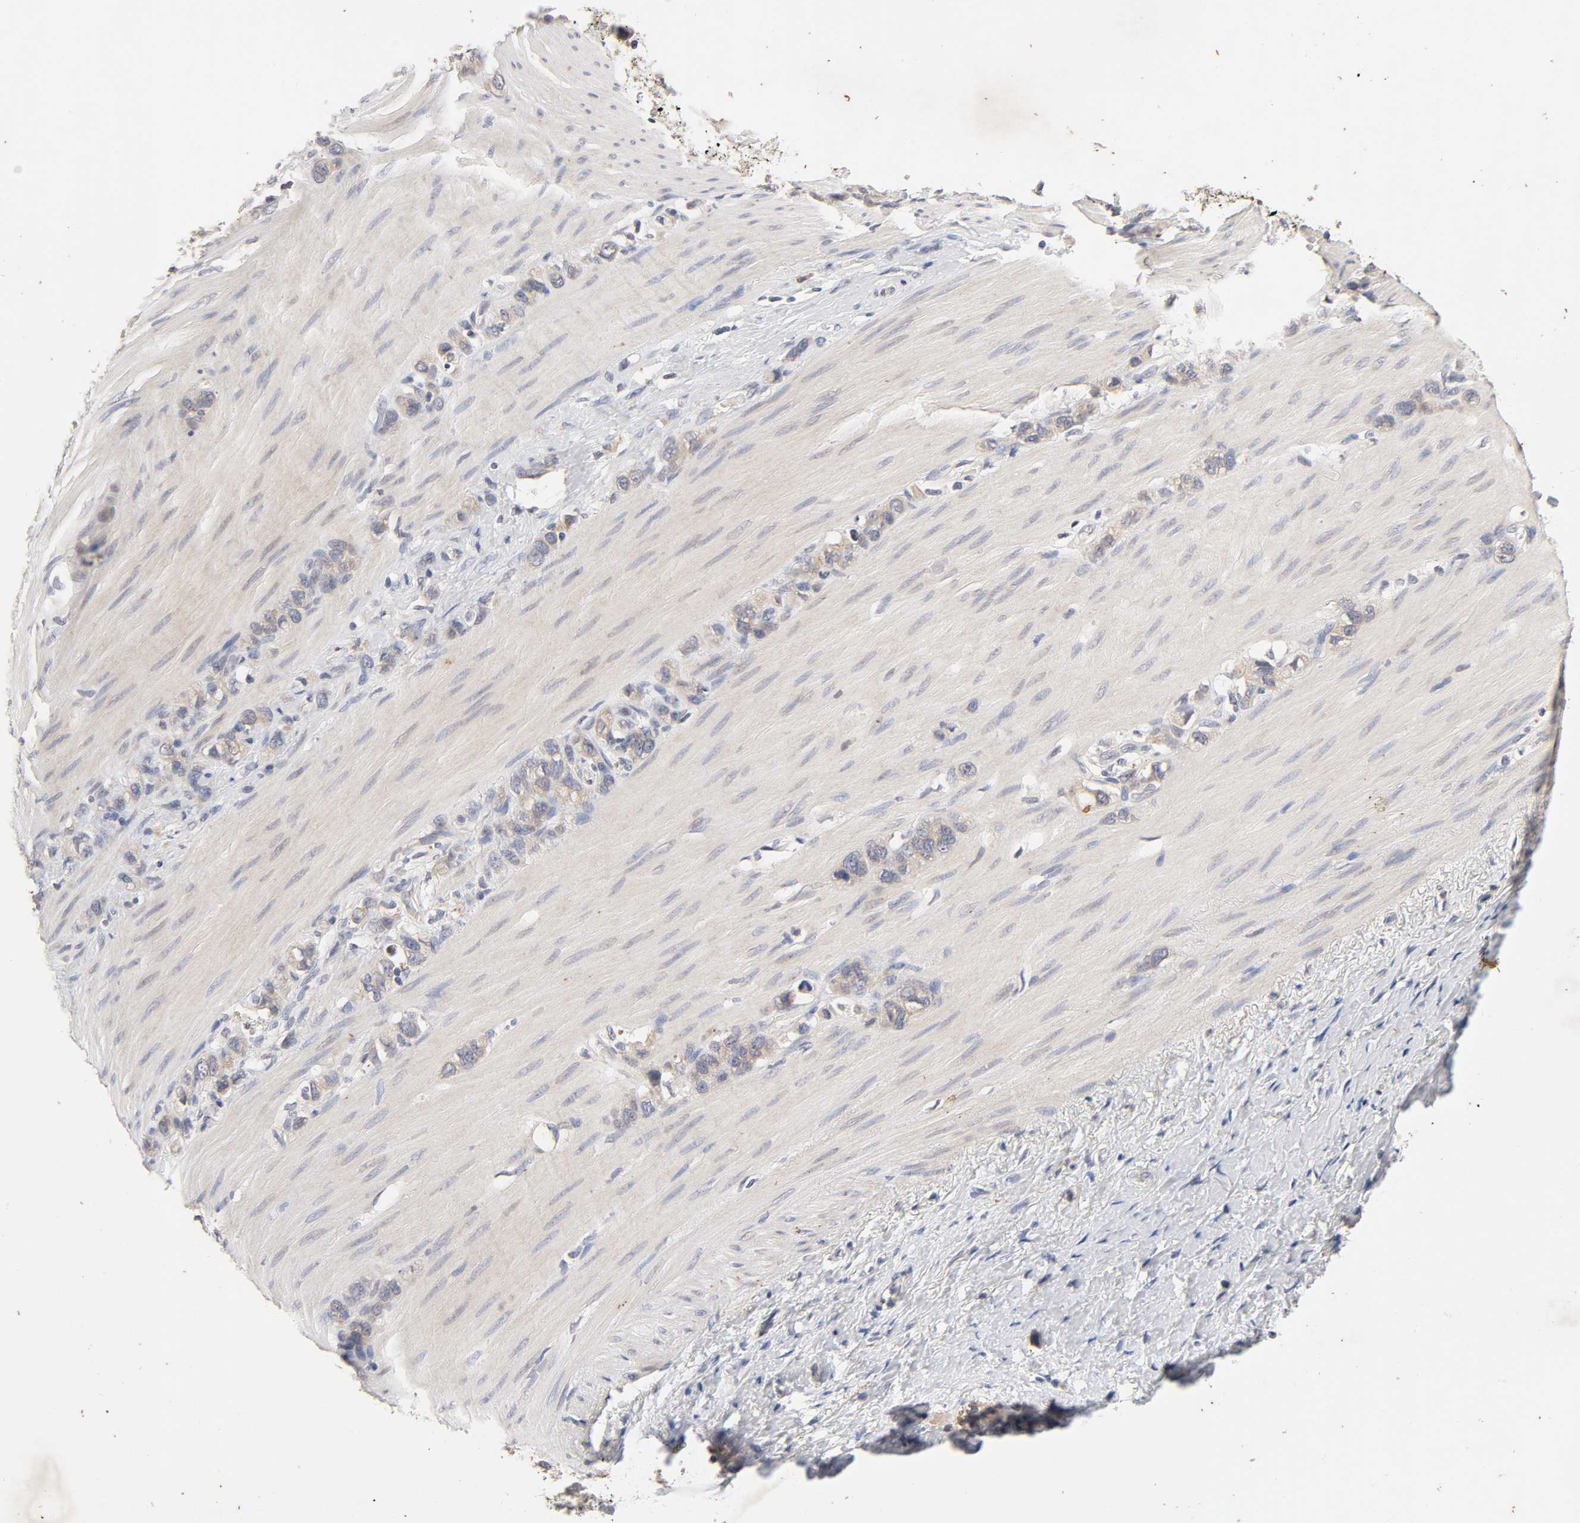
{"staining": {"intensity": "weak", "quantity": ">75%", "location": "cytoplasmic/membranous"}, "tissue": "stomach cancer", "cell_type": "Tumor cells", "image_type": "cancer", "snomed": [{"axis": "morphology", "description": "Normal tissue, NOS"}, {"axis": "morphology", "description": "Adenocarcinoma, NOS"}, {"axis": "morphology", "description": "Adenocarcinoma, High grade"}, {"axis": "topography", "description": "Stomach, upper"}, {"axis": "topography", "description": "Stomach"}], "caption": "Immunohistochemical staining of stomach cancer (adenocarcinoma) demonstrates low levels of weak cytoplasmic/membranous protein expression in about >75% of tumor cells.", "gene": "CXADR", "patient": {"sex": "female", "age": 65}}